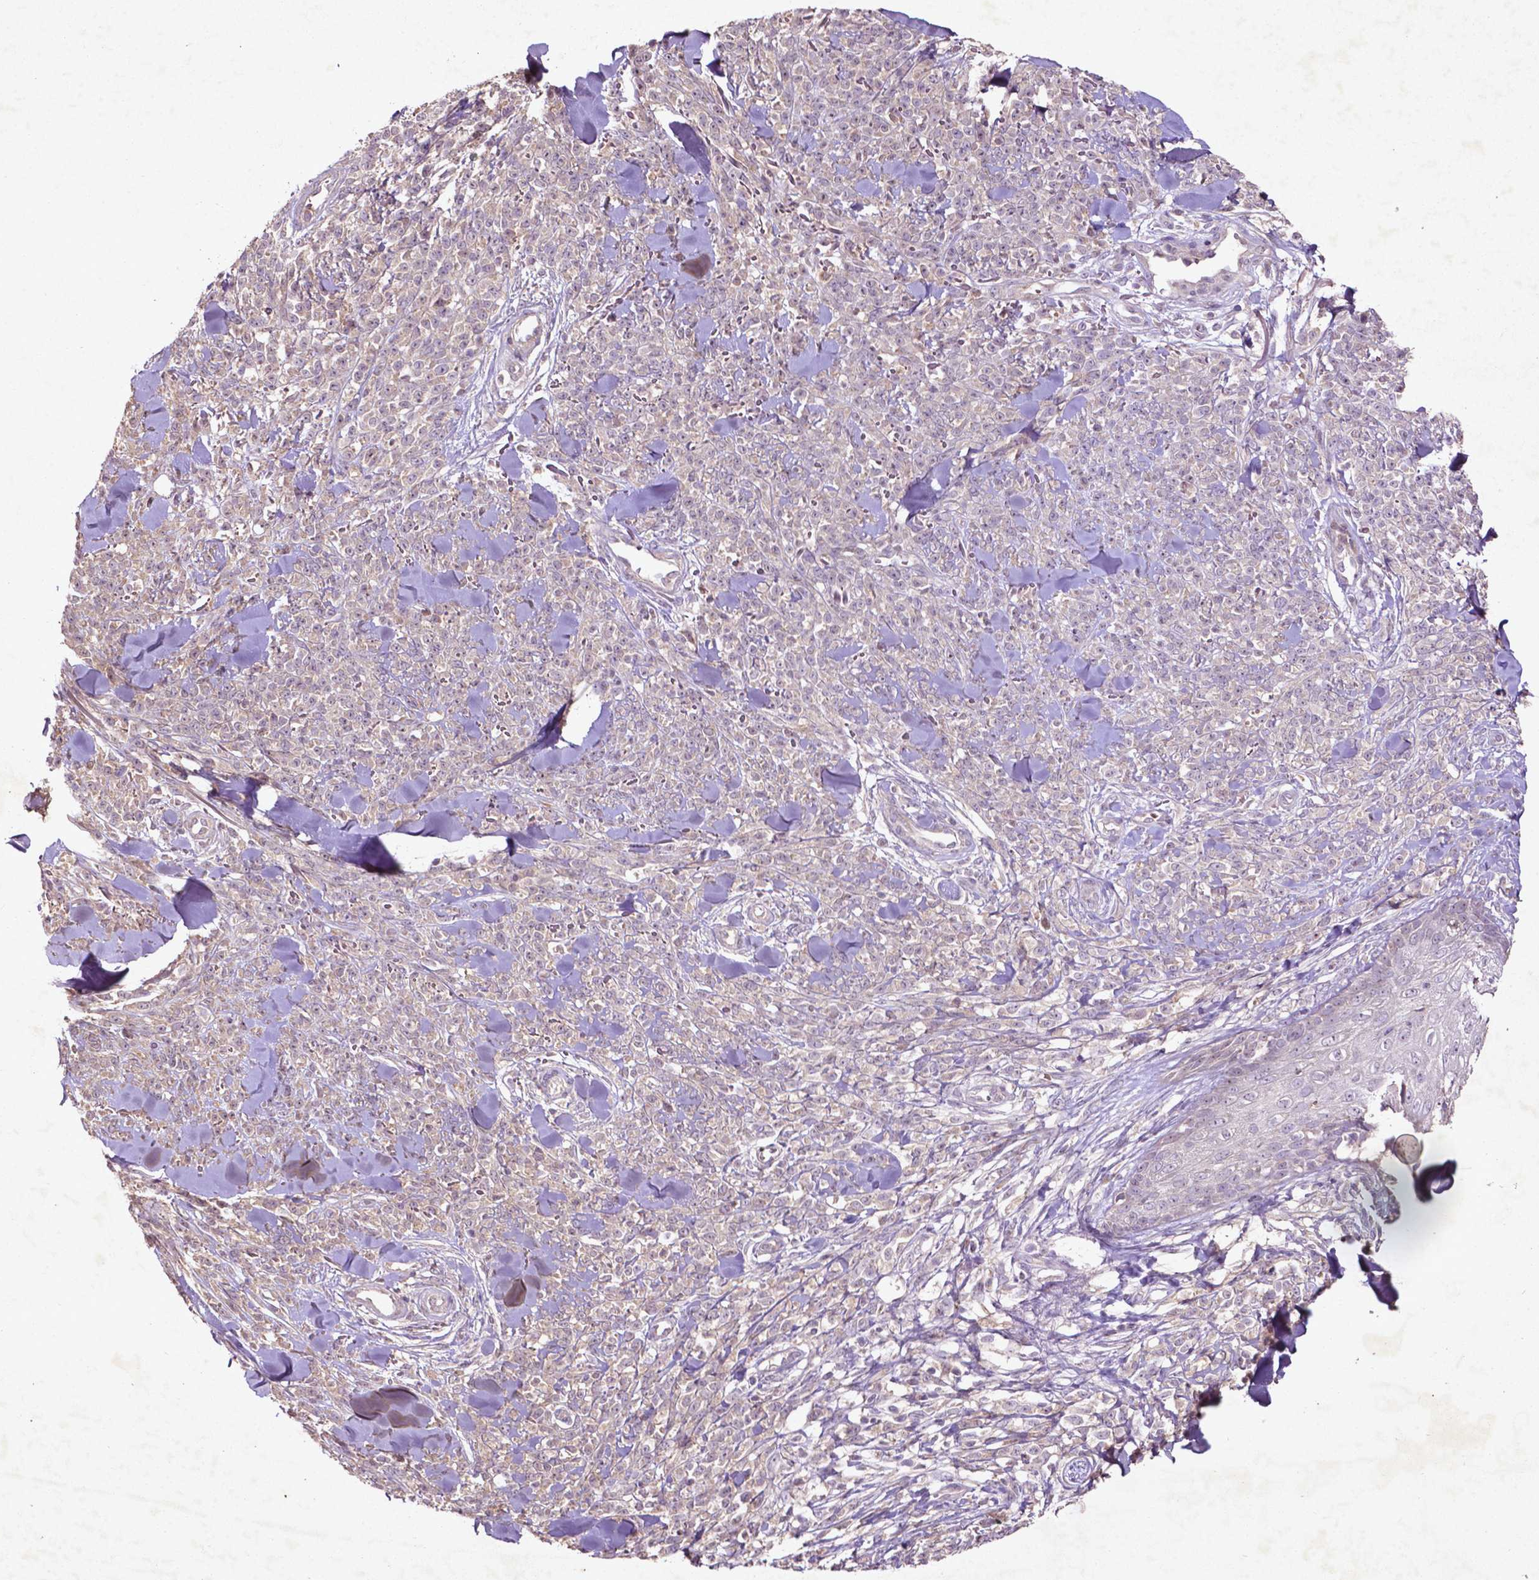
{"staining": {"intensity": "weak", "quantity": "25%-75%", "location": "cytoplasmic/membranous"}, "tissue": "melanoma", "cell_type": "Tumor cells", "image_type": "cancer", "snomed": [{"axis": "morphology", "description": "Malignant melanoma, NOS"}, {"axis": "topography", "description": "Skin"}, {"axis": "topography", "description": "Skin of trunk"}], "caption": "Human melanoma stained with a brown dye exhibits weak cytoplasmic/membranous positive positivity in approximately 25%-75% of tumor cells.", "gene": "COQ2", "patient": {"sex": "male", "age": 74}}